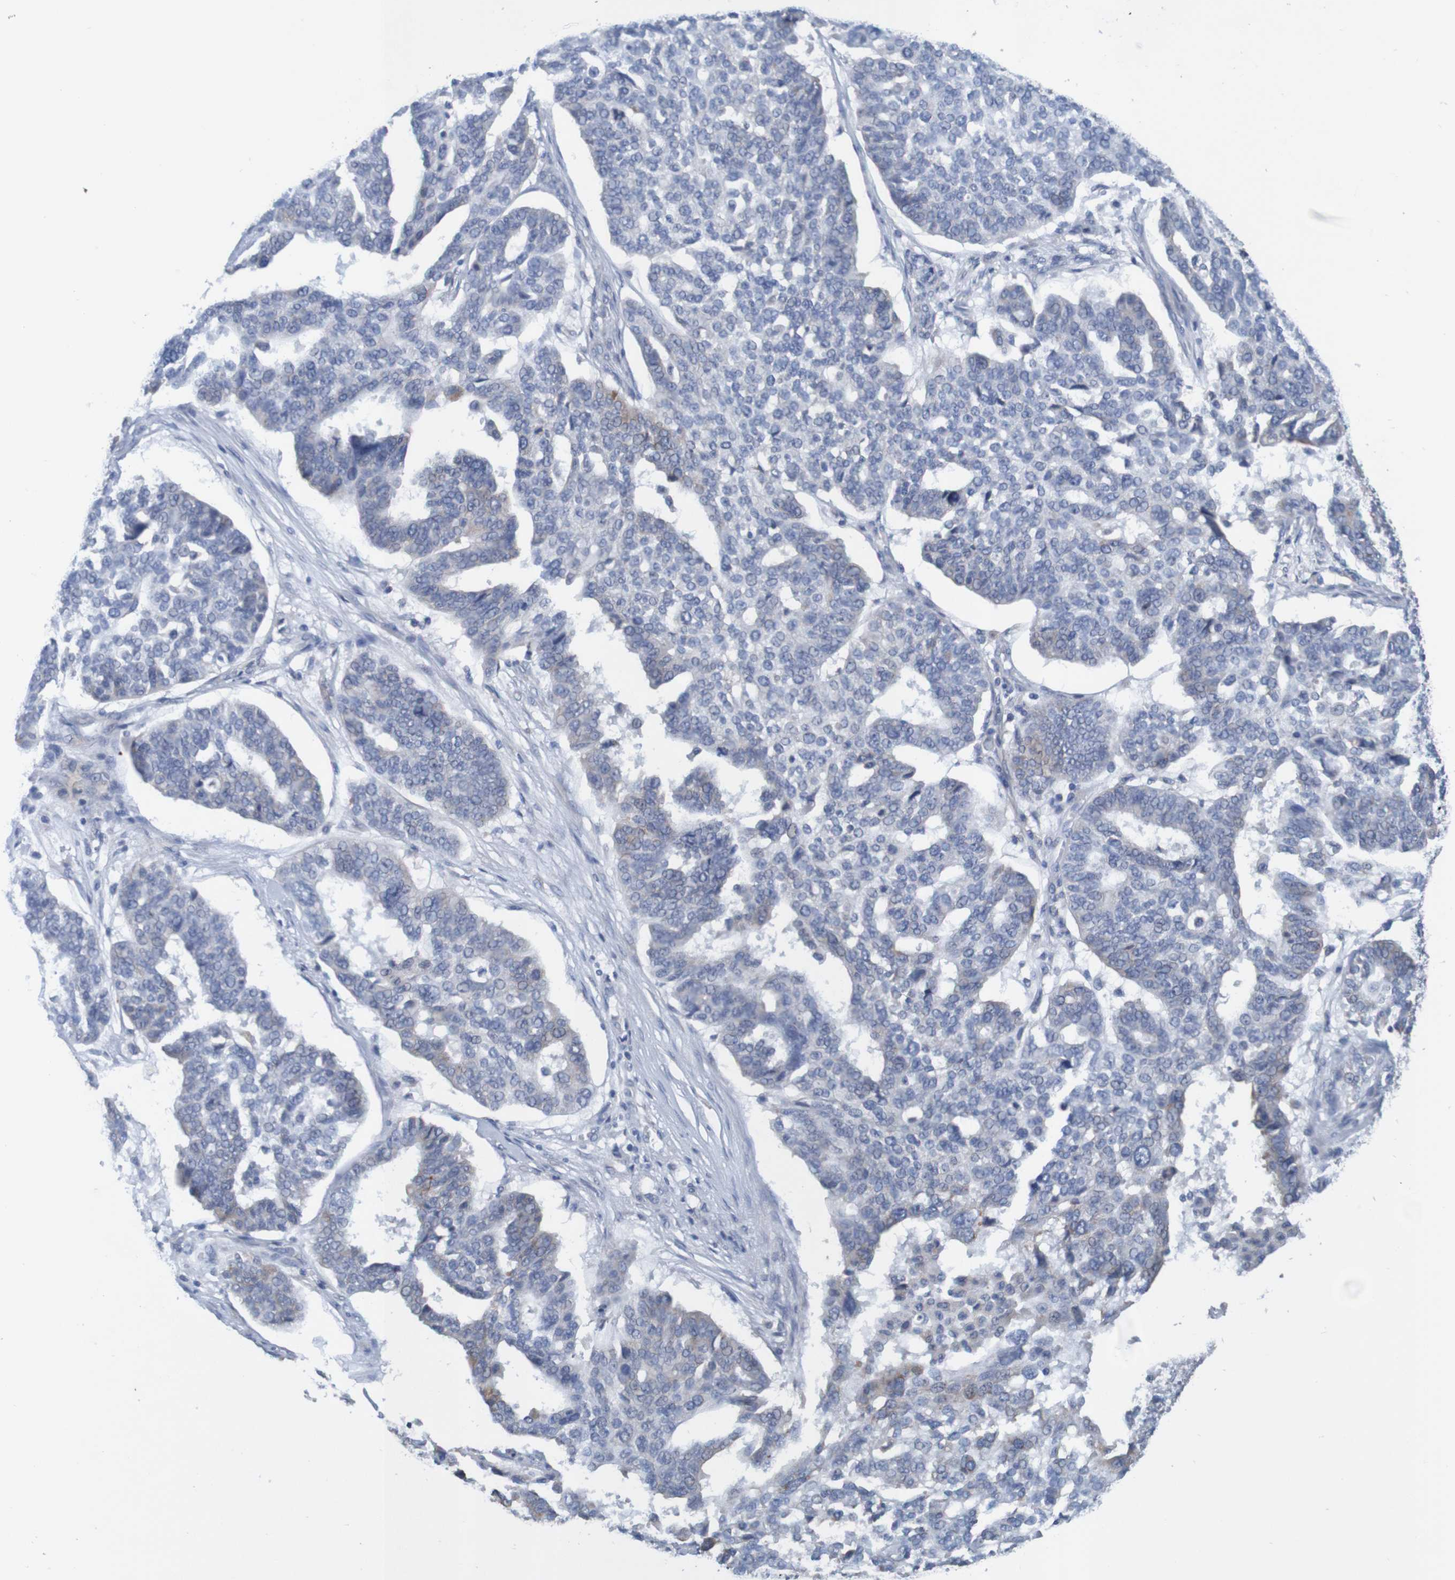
{"staining": {"intensity": "negative", "quantity": "none", "location": "none"}, "tissue": "ovarian cancer", "cell_type": "Tumor cells", "image_type": "cancer", "snomed": [{"axis": "morphology", "description": "Cystadenocarcinoma, serous, NOS"}, {"axis": "topography", "description": "Ovary"}], "caption": "Ovarian cancer (serous cystadenocarcinoma) was stained to show a protein in brown. There is no significant expression in tumor cells.", "gene": "LTA", "patient": {"sex": "female", "age": 59}}